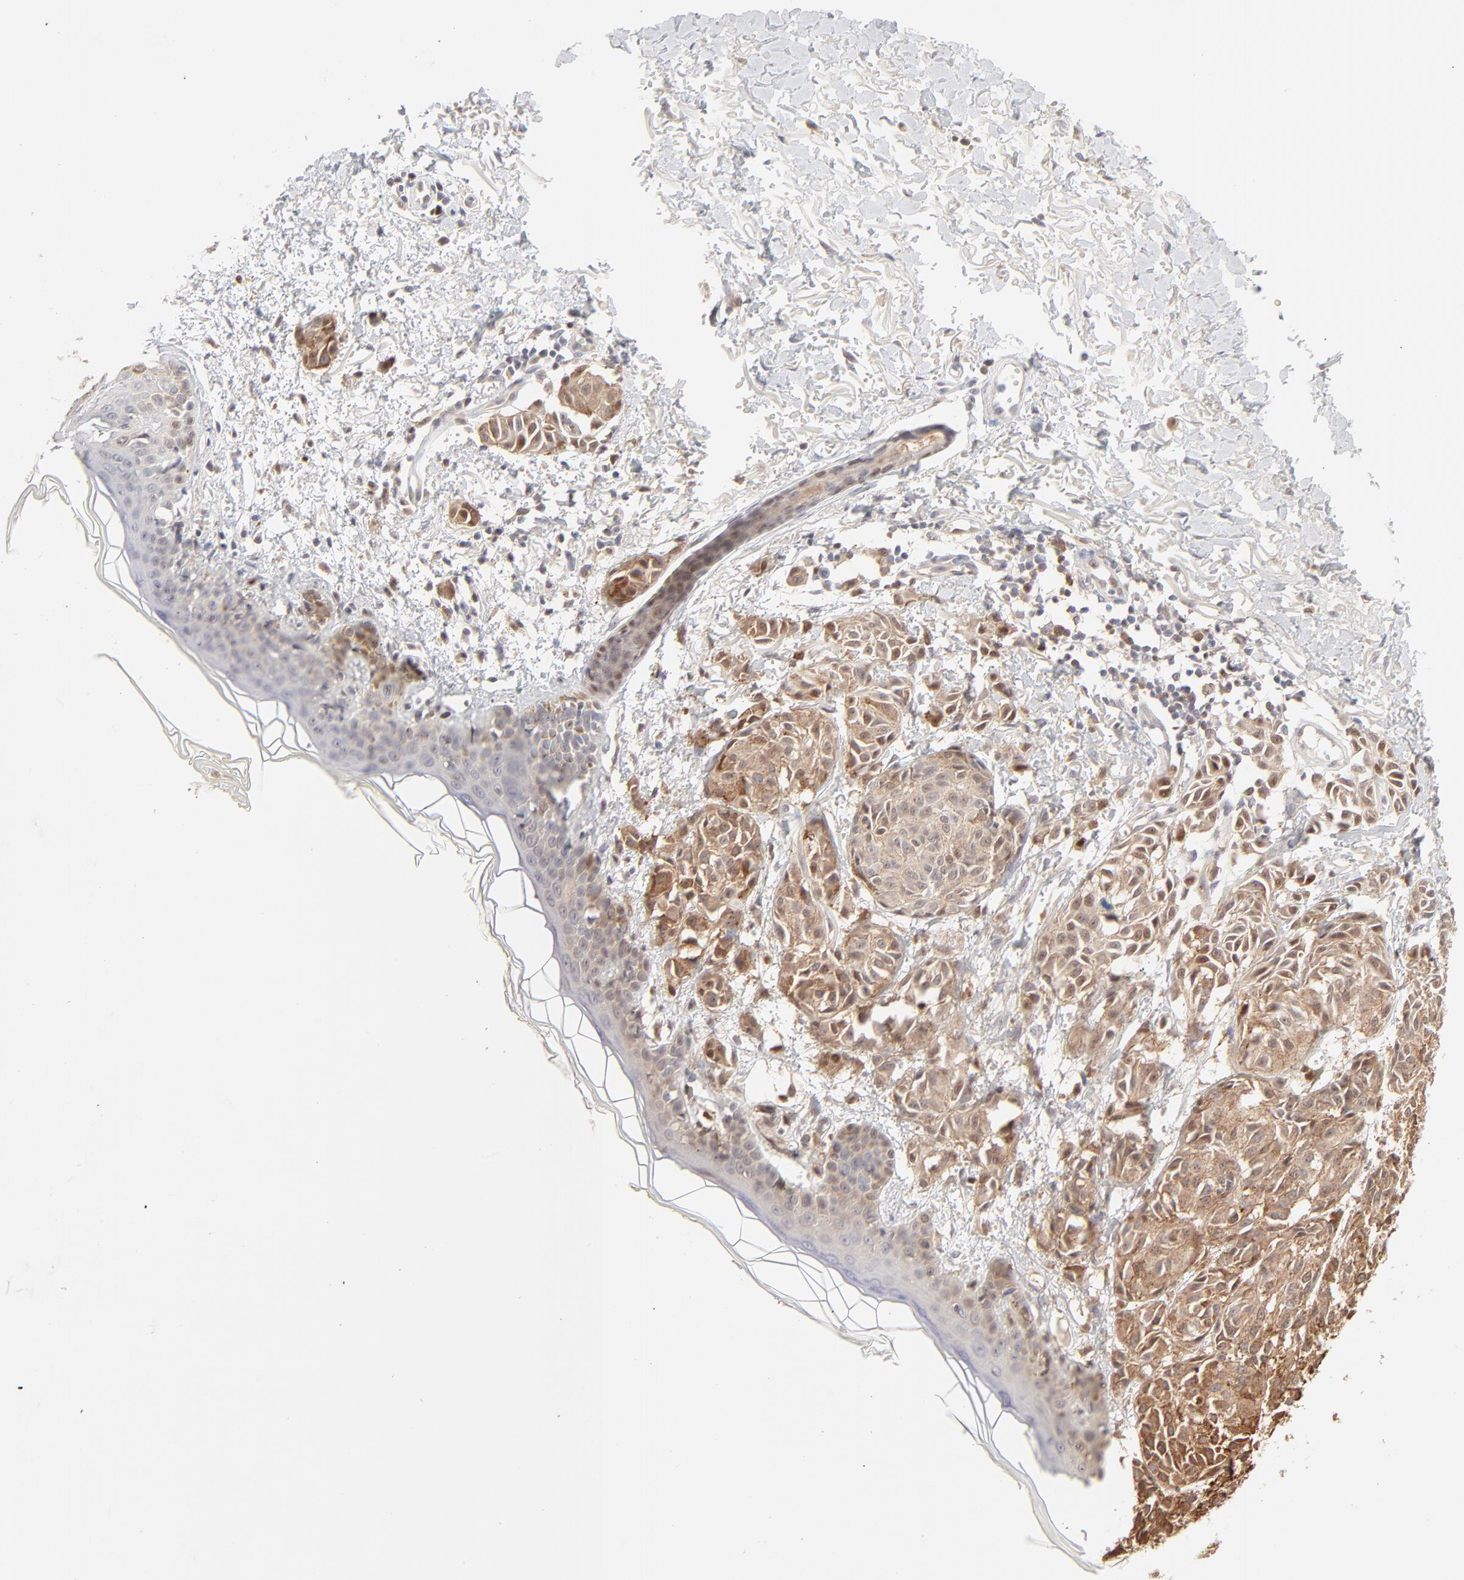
{"staining": {"intensity": "weak", "quantity": ">75%", "location": "cytoplasmic/membranous"}, "tissue": "melanoma", "cell_type": "Tumor cells", "image_type": "cancer", "snomed": [{"axis": "morphology", "description": "Malignant melanoma, NOS"}, {"axis": "topography", "description": "Skin"}], "caption": "A high-resolution image shows IHC staining of melanoma, which displays weak cytoplasmic/membranous staining in about >75% of tumor cells.", "gene": "CDK6", "patient": {"sex": "male", "age": 76}}